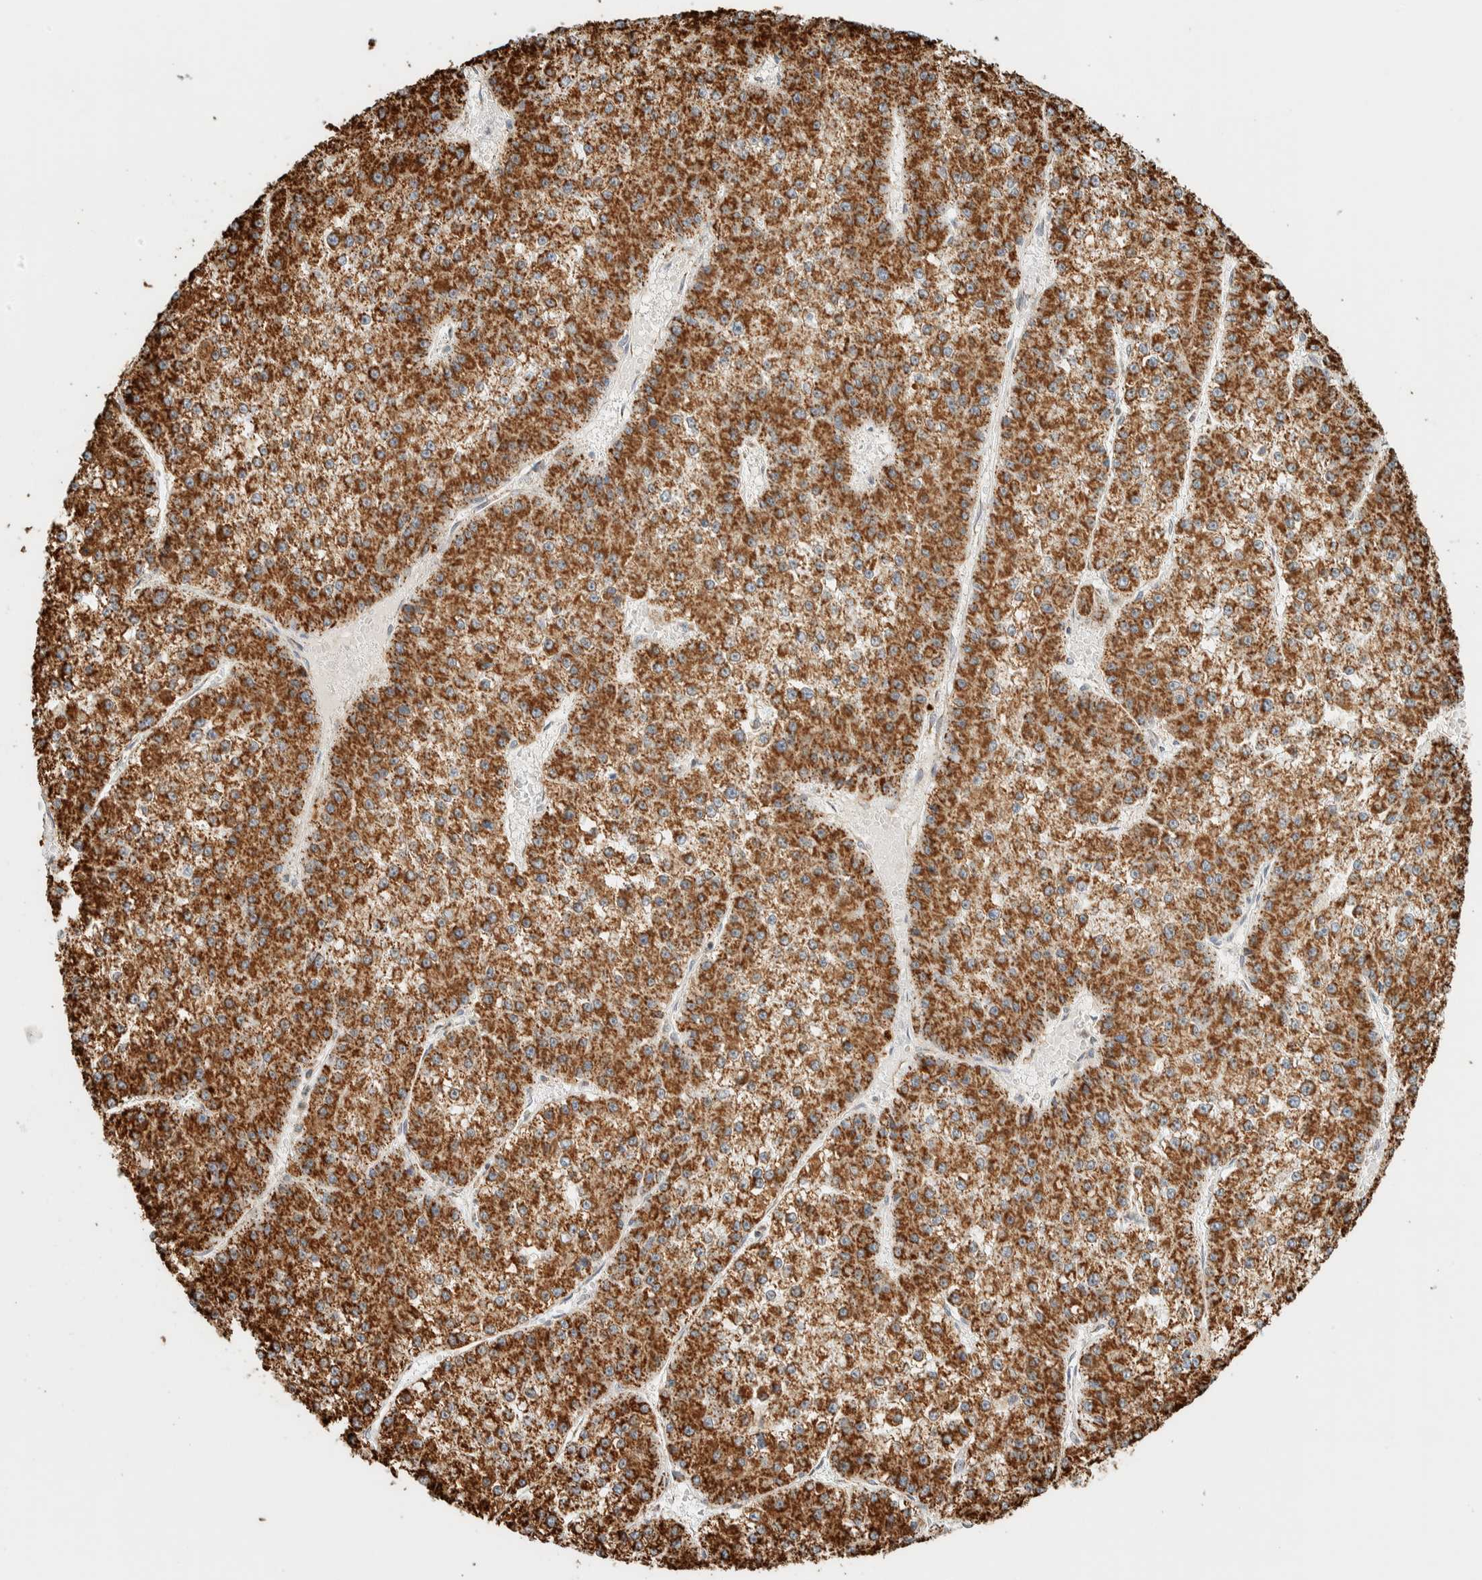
{"staining": {"intensity": "strong", "quantity": ">75%", "location": "cytoplasmic/membranous"}, "tissue": "liver cancer", "cell_type": "Tumor cells", "image_type": "cancer", "snomed": [{"axis": "morphology", "description": "Carcinoma, Hepatocellular, NOS"}, {"axis": "topography", "description": "Liver"}], "caption": "This photomicrograph demonstrates liver cancer stained with immunohistochemistry to label a protein in brown. The cytoplasmic/membranous of tumor cells show strong positivity for the protein. Nuclei are counter-stained blue.", "gene": "ZNF454", "patient": {"sex": "female", "age": 73}}